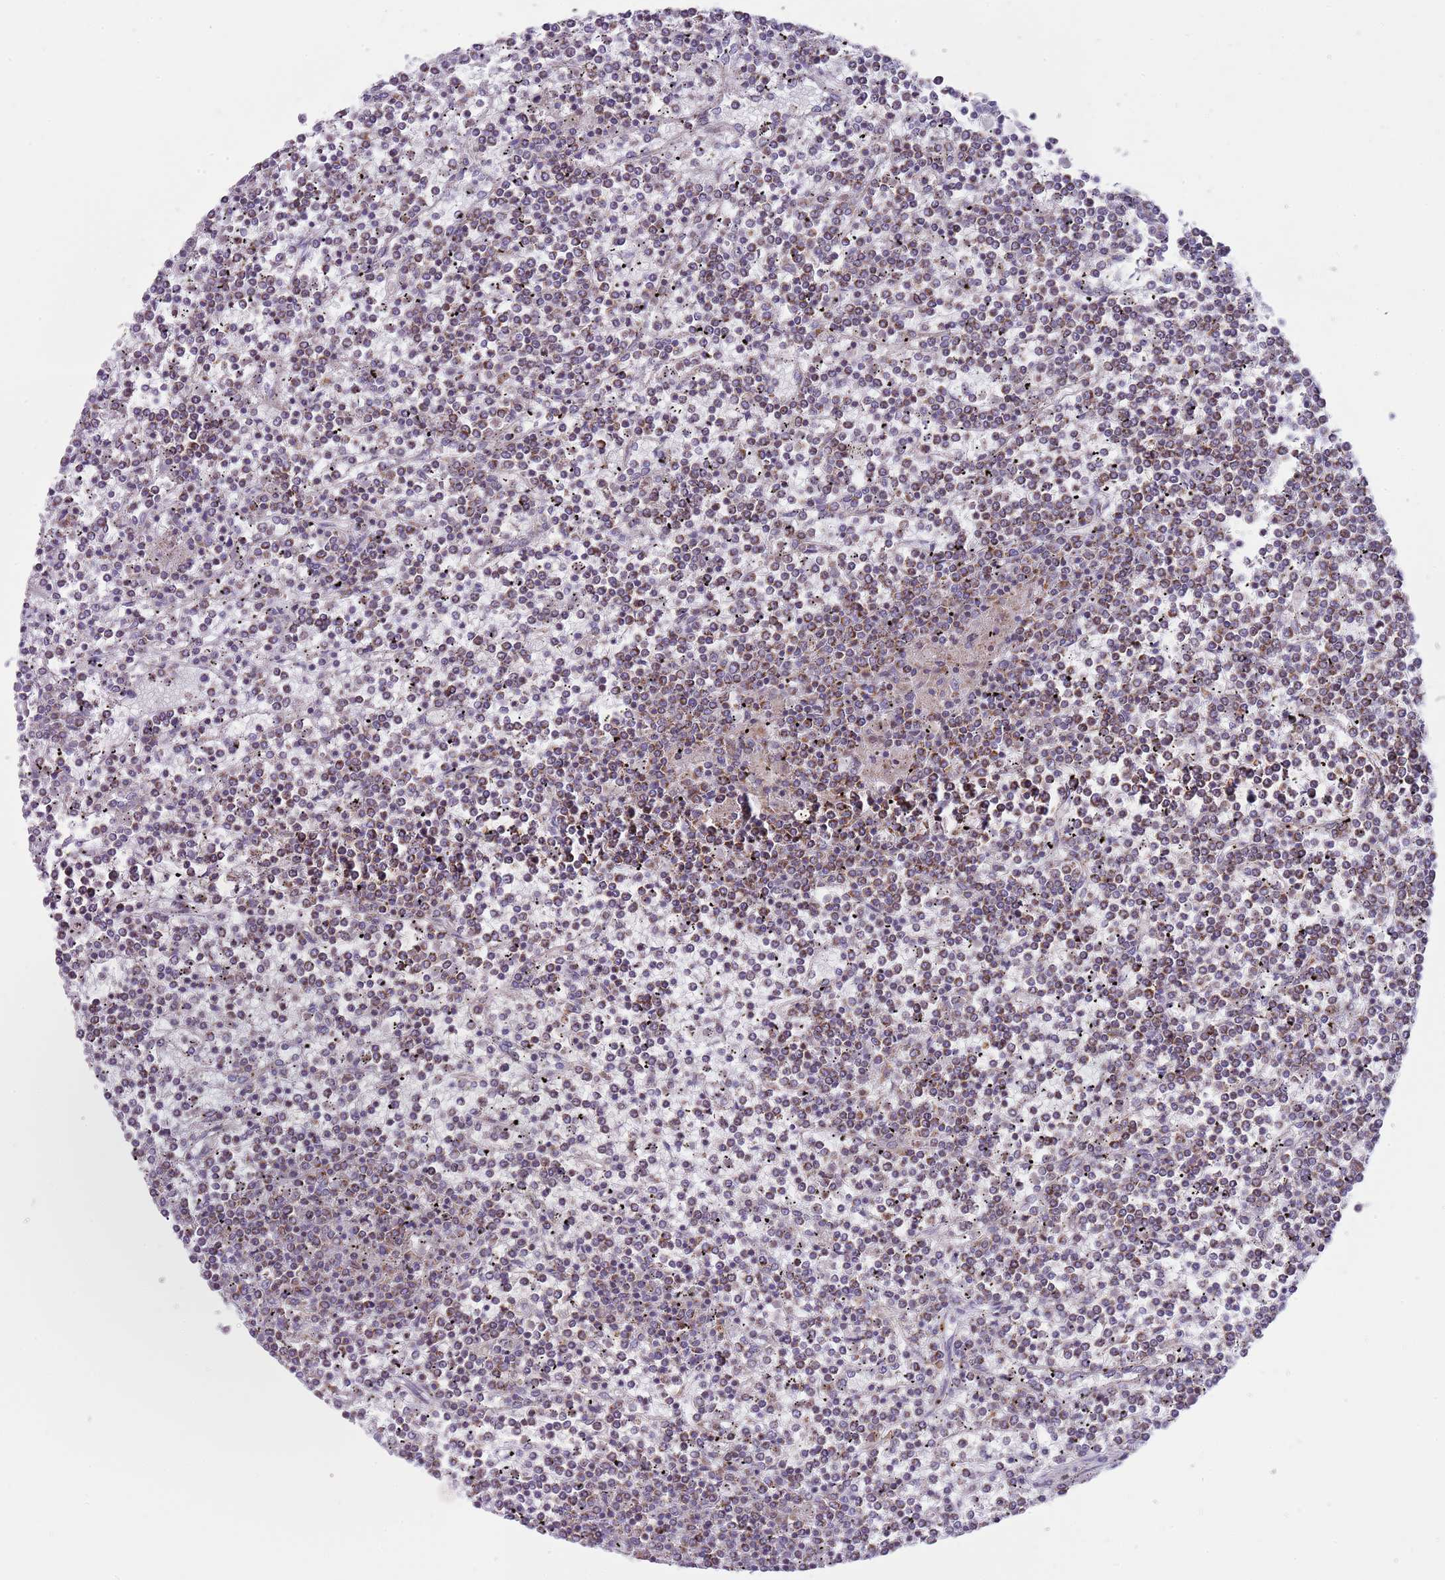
{"staining": {"intensity": "moderate", "quantity": "25%-75%", "location": "cytoplasmic/membranous"}, "tissue": "lymphoma", "cell_type": "Tumor cells", "image_type": "cancer", "snomed": [{"axis": "morphology", "description": "Malignant lymphoma, non-Hodgkin's type, Low grade"}, {"axis": "topography", "description": "Spleen"}], "caption": "IHC (DAB) staining of malignant lymphoma, non-Hodgkin's type (low-grade) displays moderate cytoplasmic/membranous protein staining in about 25%-75% of tumor cells. (brown staining indicates protein expression, while blue staining denotes nuclei).", "gene": "LHX6", "patient": {"sex": "female", "age": 19}}